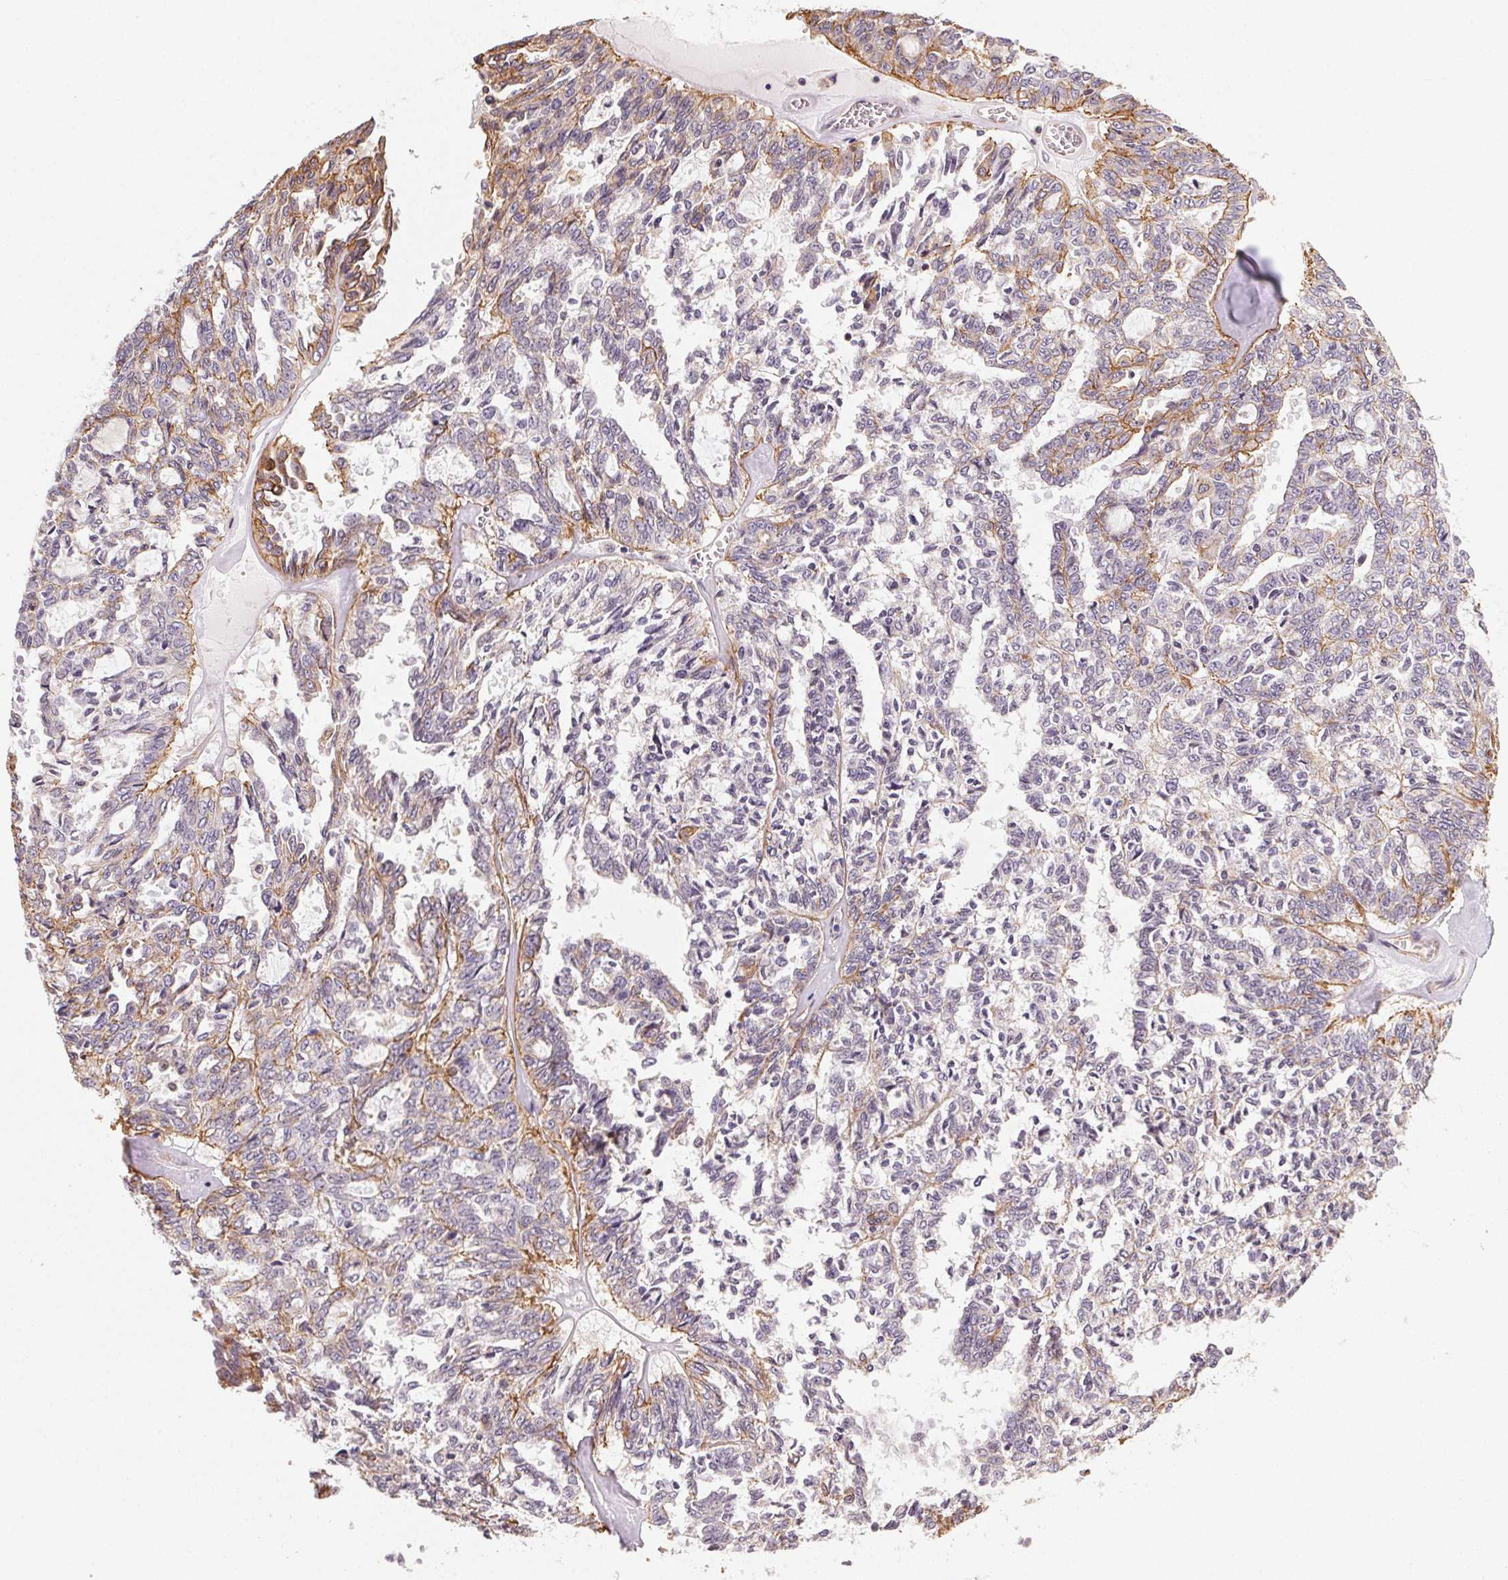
{"staining": {"intensity": "negative", "quantity": "none", "location": "none"}, "tissue": "ovarian cancer", "cell_type": "Tumor cells", "image_type": "cancer", "snomed": [{"axis": "morphology", "description": "Cystadenocarcinoma, serous, NOS"}, {"axis": "topography", "description": "Ovary"}], "caption": "Immunohistochemical staining of human ovarian cancer exhibits no significant expression in tumor cells.", "gene": "PLA2G4F", "patient": {"sex": "female", "age": 71}}